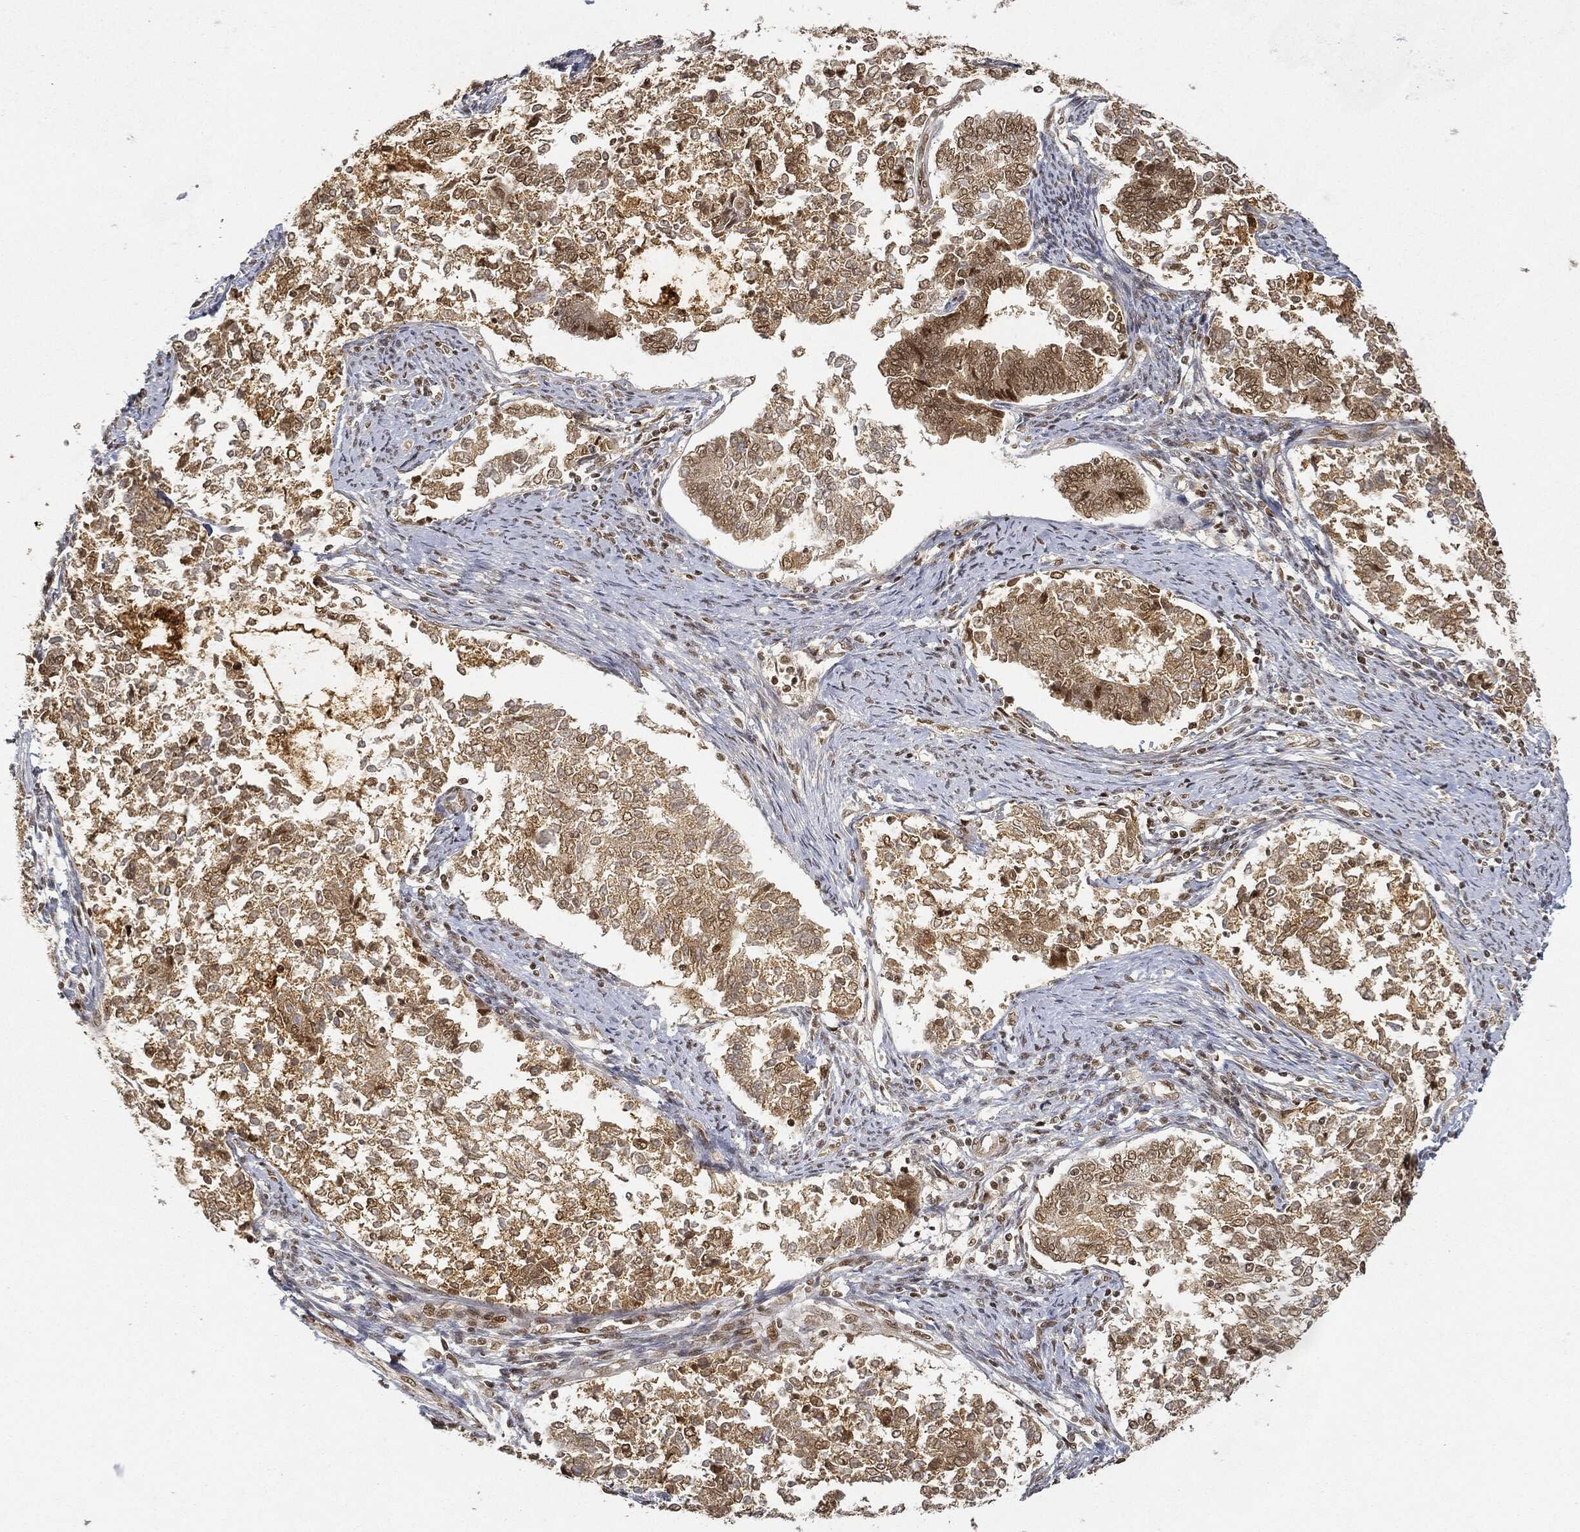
{"staining": {"intensity": "moderate", "quantity": "25%-75%", "location": "cytoplasmic/membranous"}, "tissue": "endometrial cancer", "cell_type": "Tumor cells", "image_type": "cancer", "snomed": [{"axis": "morphology", "description": "Adenocarcinoma, NOS"}, {"axis": "topography", "description": "Endometrium"}], "caption": "Adenocarcinoma (endometrial) stained for a protein exhibits moderate cytoplasmic/membranous positivity in tumor cells.", "gene": "CIB1", "patient": {"sex": "female", "age": 65}}